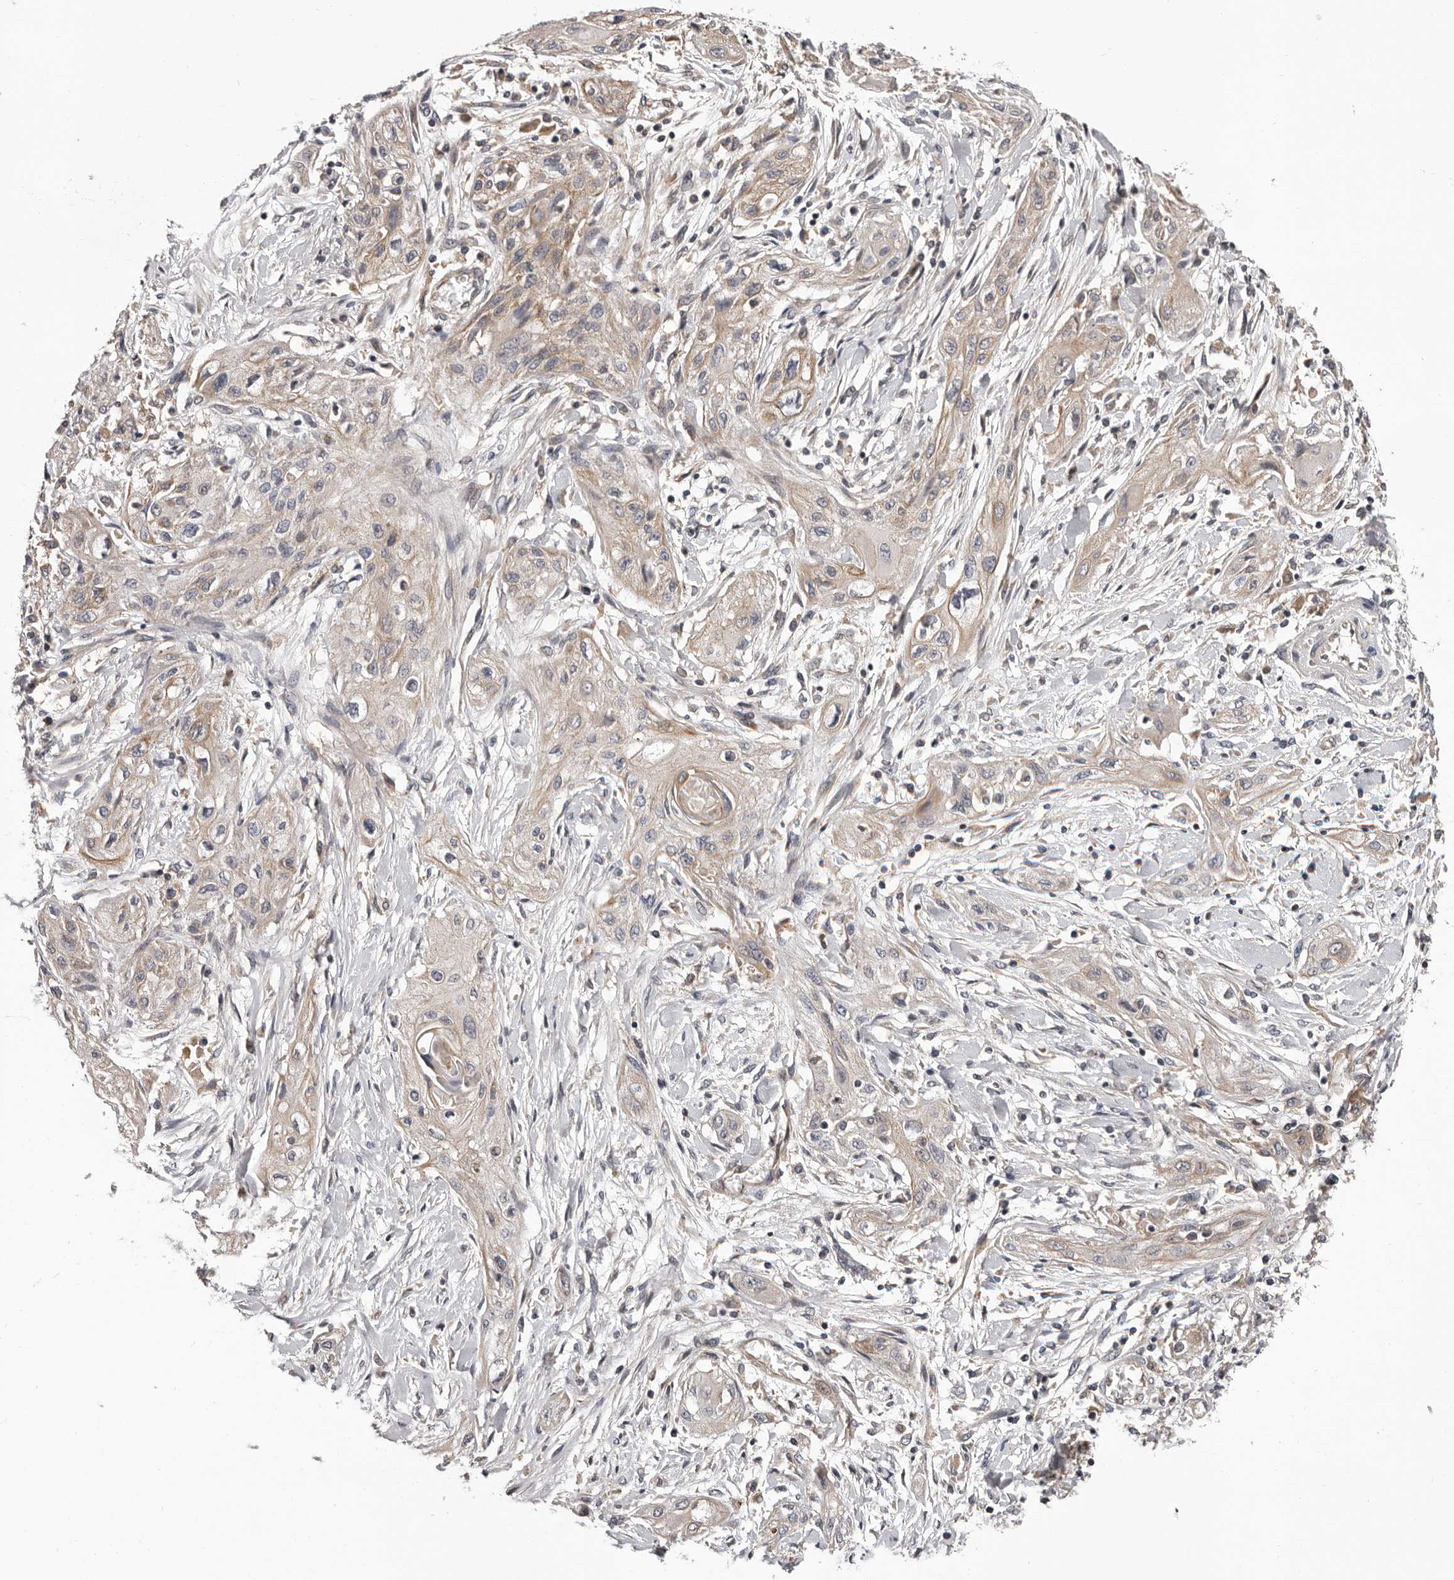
{"staining": {"intensity": "weak", "quantity": "25%-75%", "location": "cytoplasmic/membranous"}, "tissue": "lung cancer", "cell_type": "Tumor cells", "image_type": "cancer", "snomed": [{"axis": "morphology", "description": "Squamous cell carcinoma, NOS"}, {"axis": "topography", "description": "Lung"}], "caption": "Human squamous cell carcinoma (lung) stained with a protein marker reveals weak staining in tumor cells.", "gene": "VPS37A", "patient": {"sex": "female", "age": 47}}